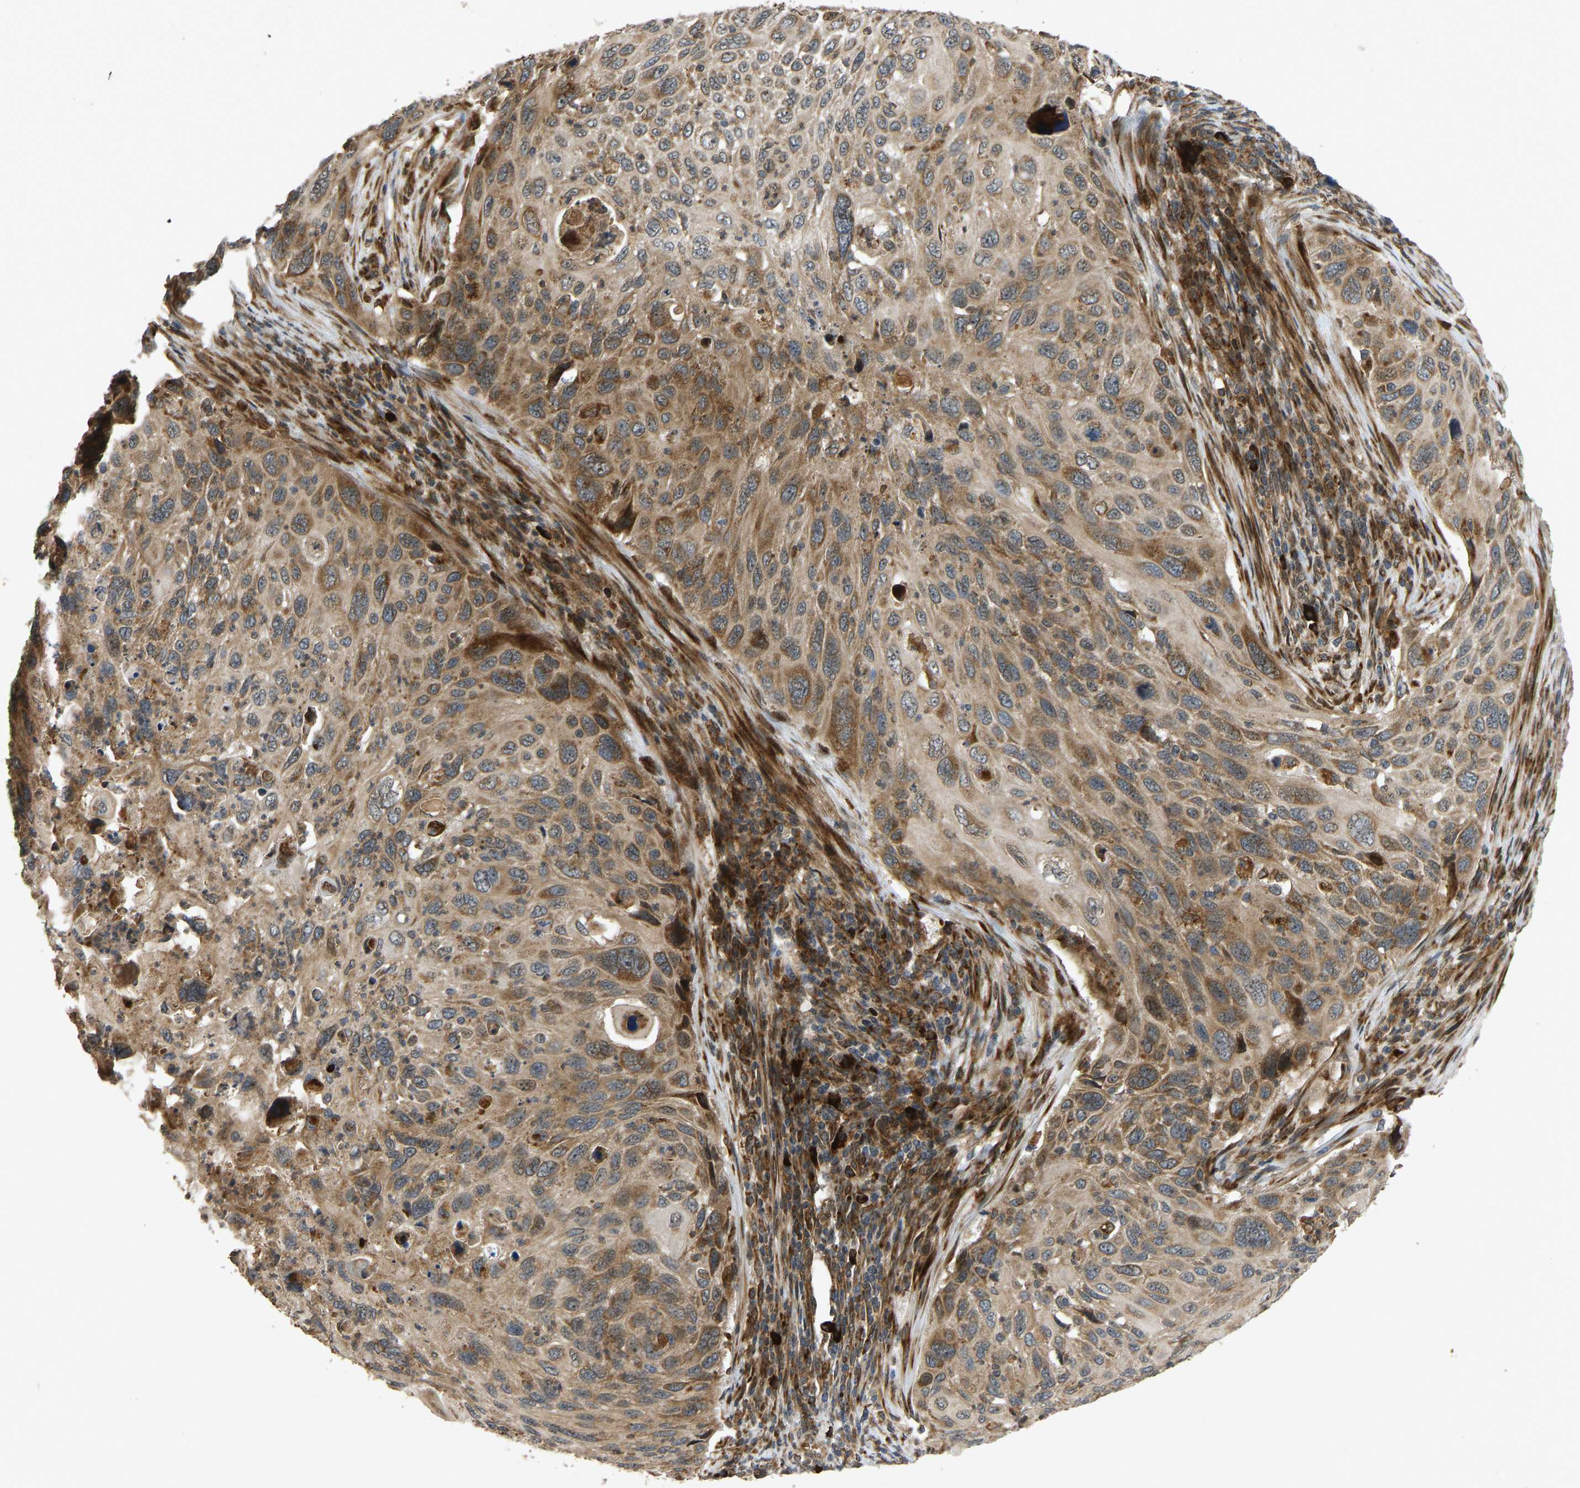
{"staining": {"intensity": "moderate", "quantity": ">75%", "location": "cytoplasmic/membranous"}, "tissue": "cervical cancer", "cell_type": "Tumor cells", "image_type": "cancer", "snomed": [{"axis": "morphology", "description": "Squamous cell carcinoma, NOS"}, {"axis": "topography", "description": "Cervix"}], "caption": "Human cervical squamous cell carcinoma stained with a protein marker shows moderate staining in tumor cells.", "gene": "RPN2", "patient": {"sex": "female", "age": 70}}